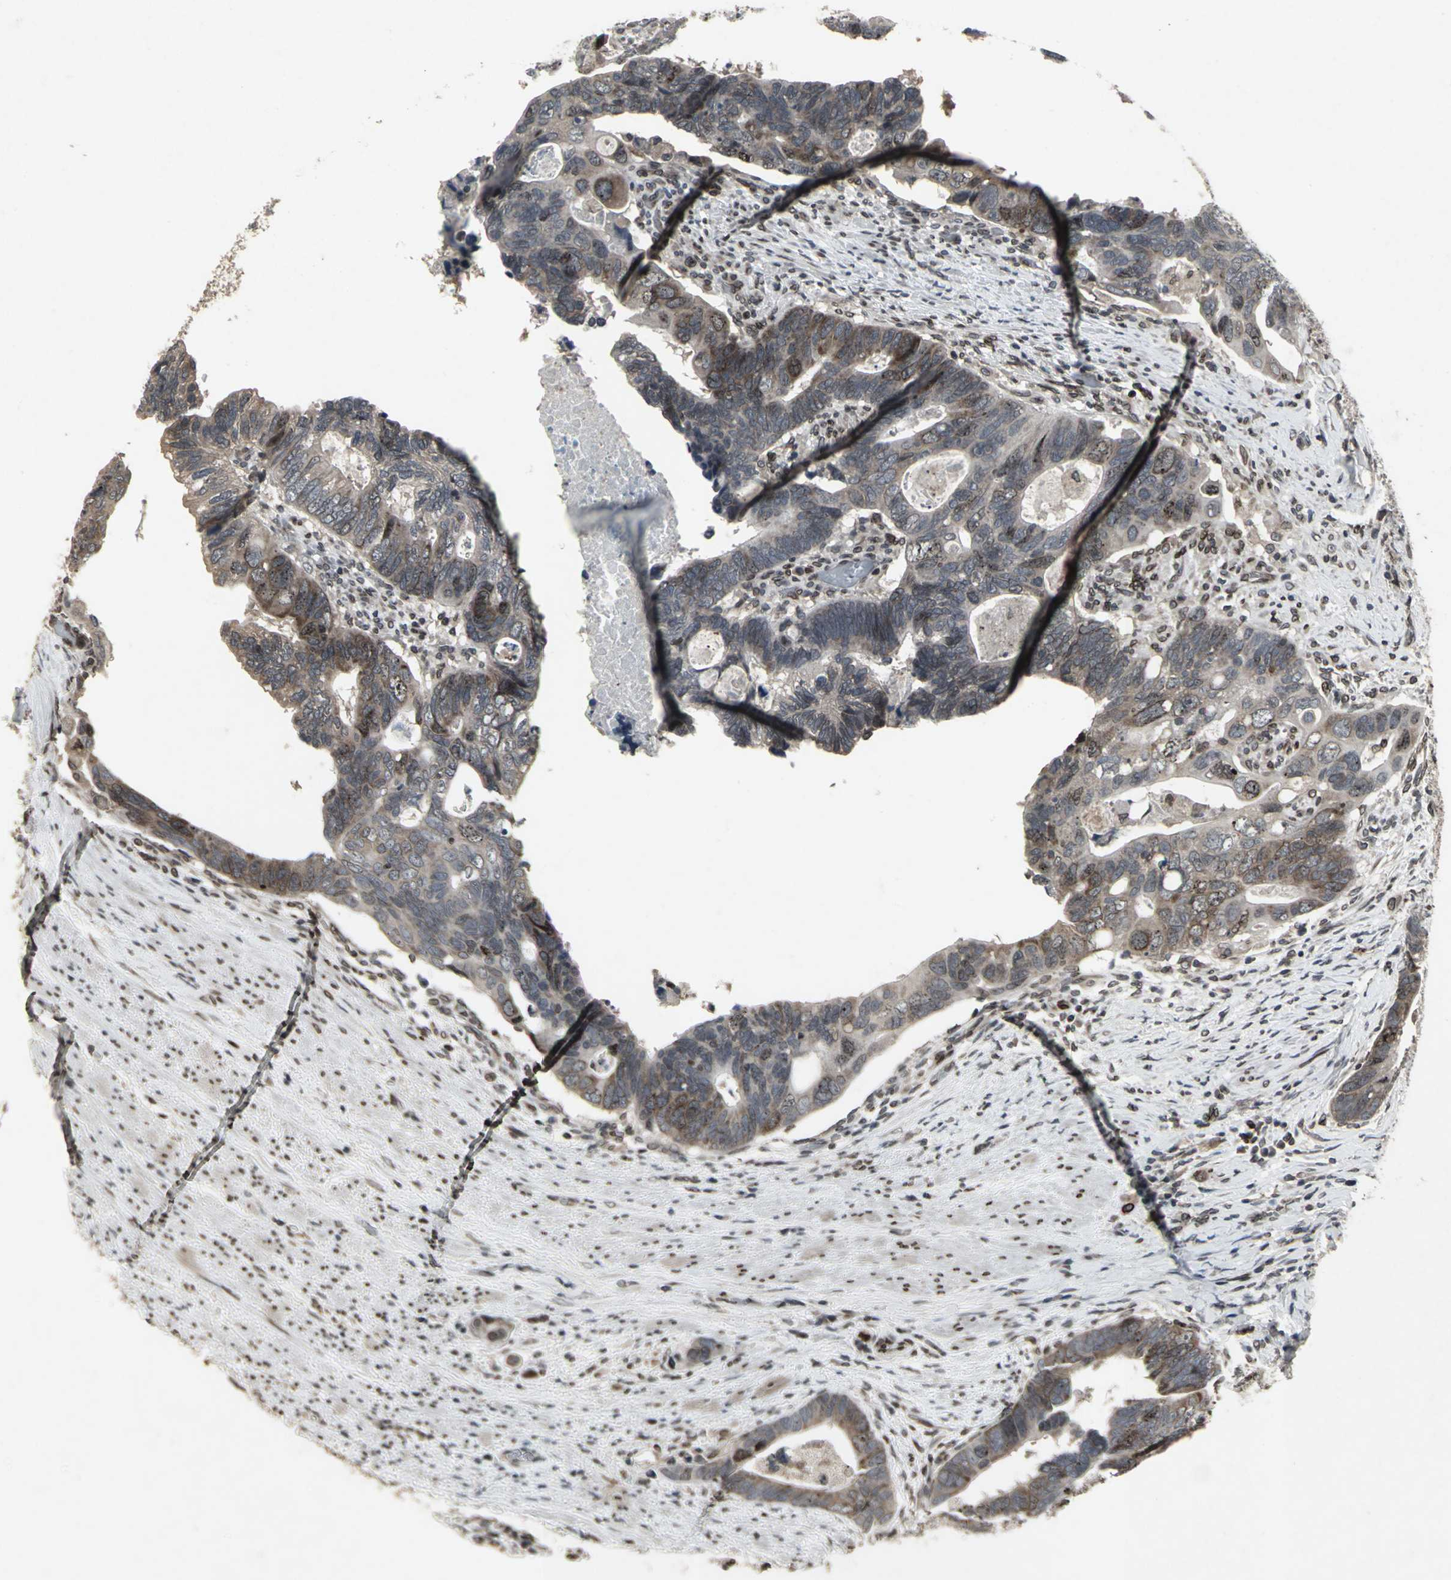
{"staining": {"intensity": "moderate", "quantity": "25%-75%", "location": "cytoplasmic/membranous,nuclear"}, "tissue": "colorectal cancer", "cell_type": "Tumor cells", "image_type": "cancer", "snomed": [{"axis": "morphology", "description": "Adenocarcinoma, NOS"}, {"axis": "topography", "description": "Rectum"}], "caption": "Protein staining of adenocarcinoma (colorectal) tissue reveals moderate cytoplasmic/membranous and nuclear staining in about 25%-75% of tumor cells. The staining was performed using DAB (3,3'-diaminobenzidine), with brown indicating positive protein expression. Nuclei are stained blue with hematoxylin.", "gene": "SH2B3", "patient": {"sex": "male", "age": 53}}